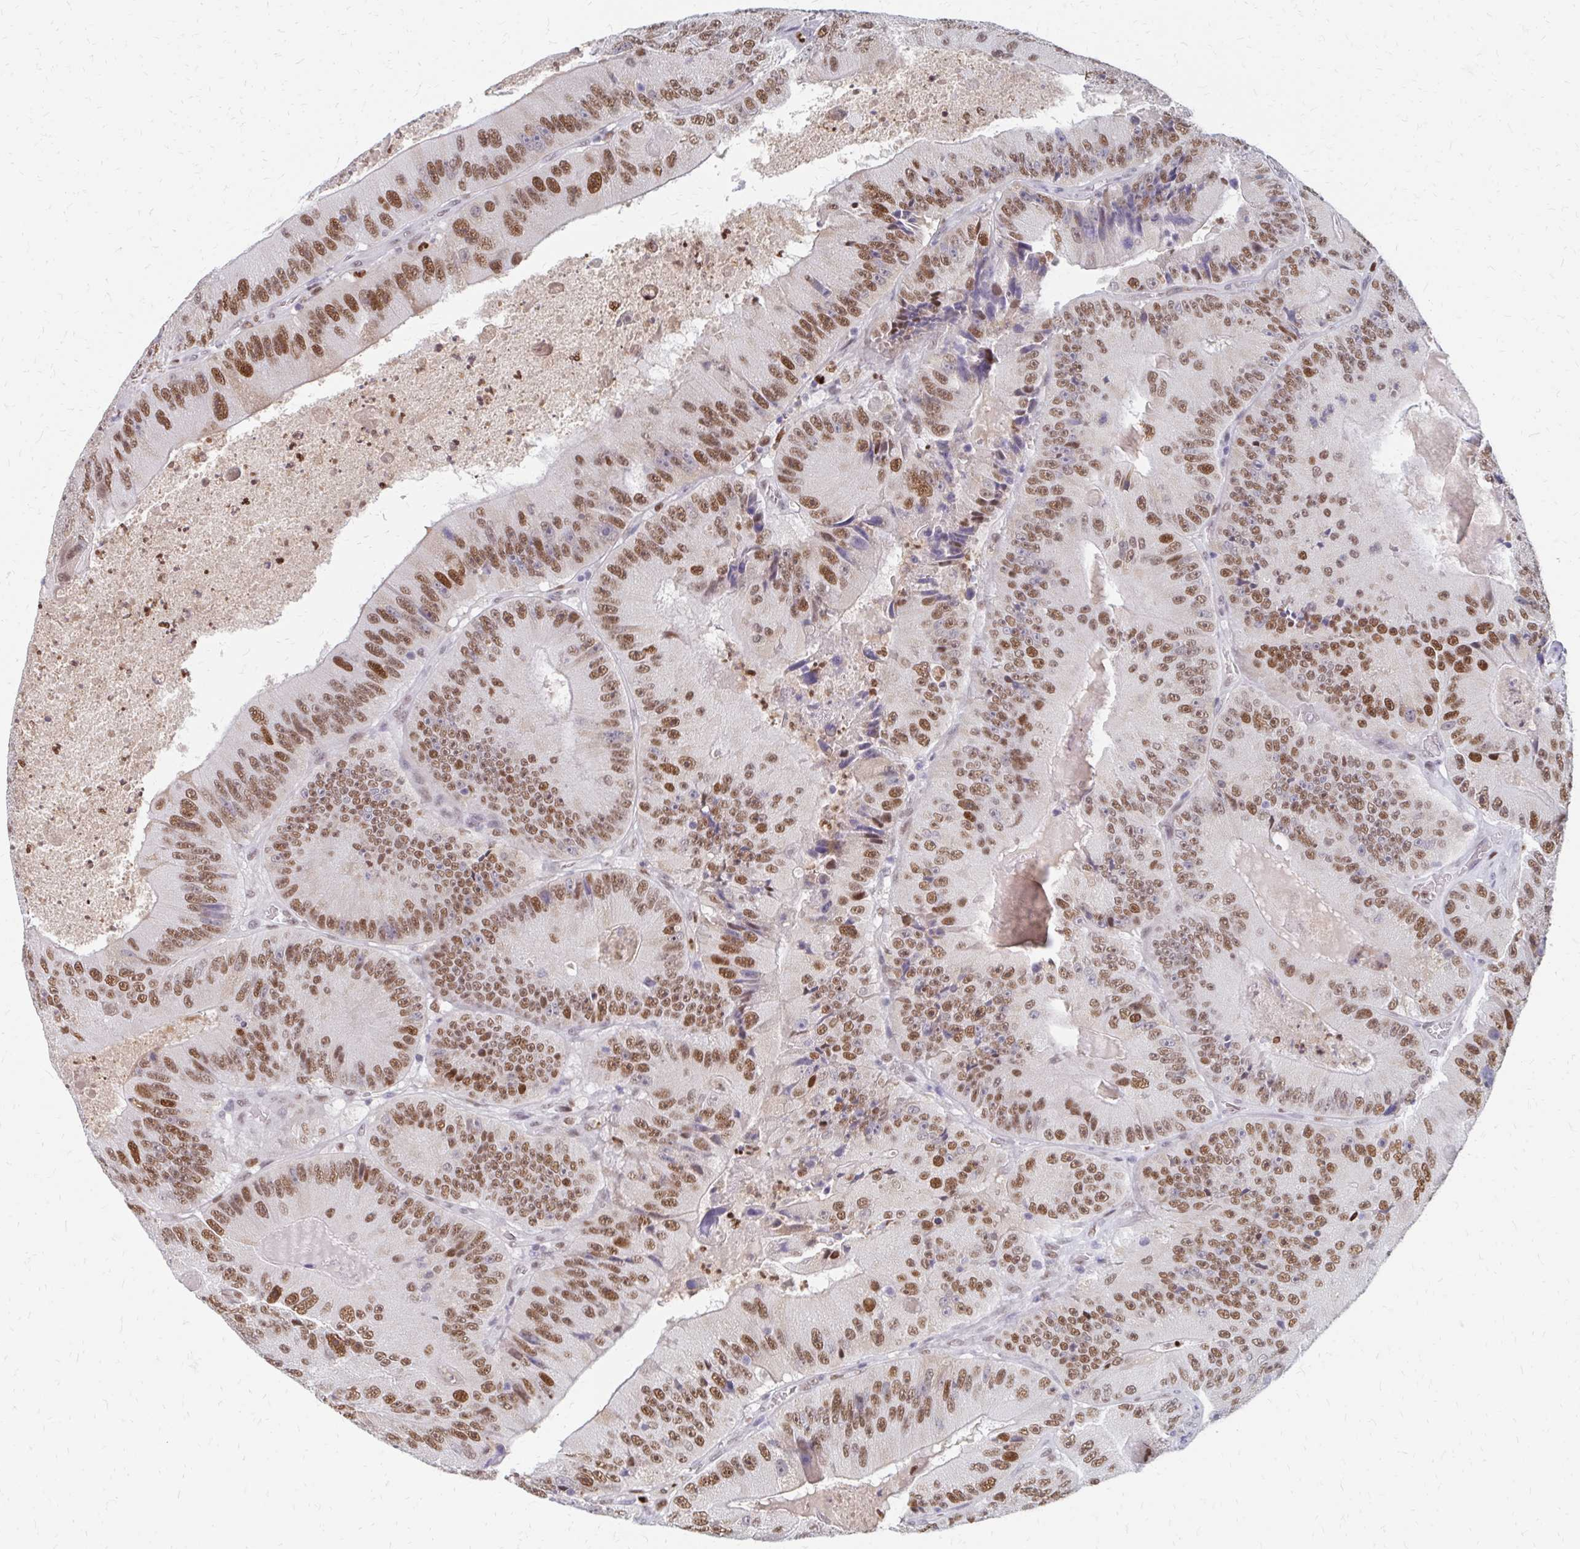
{"staining": {"intensity": "moderate", "quantity": ">75%", "location": "nuclear"}, "tissue": "colorectal cancer", "cell_type": "Tumor cells", "image_type": "cancer", "snomed": [{"axis": "morphology", "description": "Adenocarcinoma, NOS"}, {"axis": "topography", "description": "Colon"}], "caption": "An IHC image of neoplastic tissue is shown. Protein staining in brown highlights moderate nuclear positivity in adenocarcinoma (colorectal) within tumor cells. (Stains: DAB in brown, nuclei in blue, Microscopy: brightfield microscopy at high magnification).", "gene": "PLK3", "patient": {"sex": "female", "age": 86}}